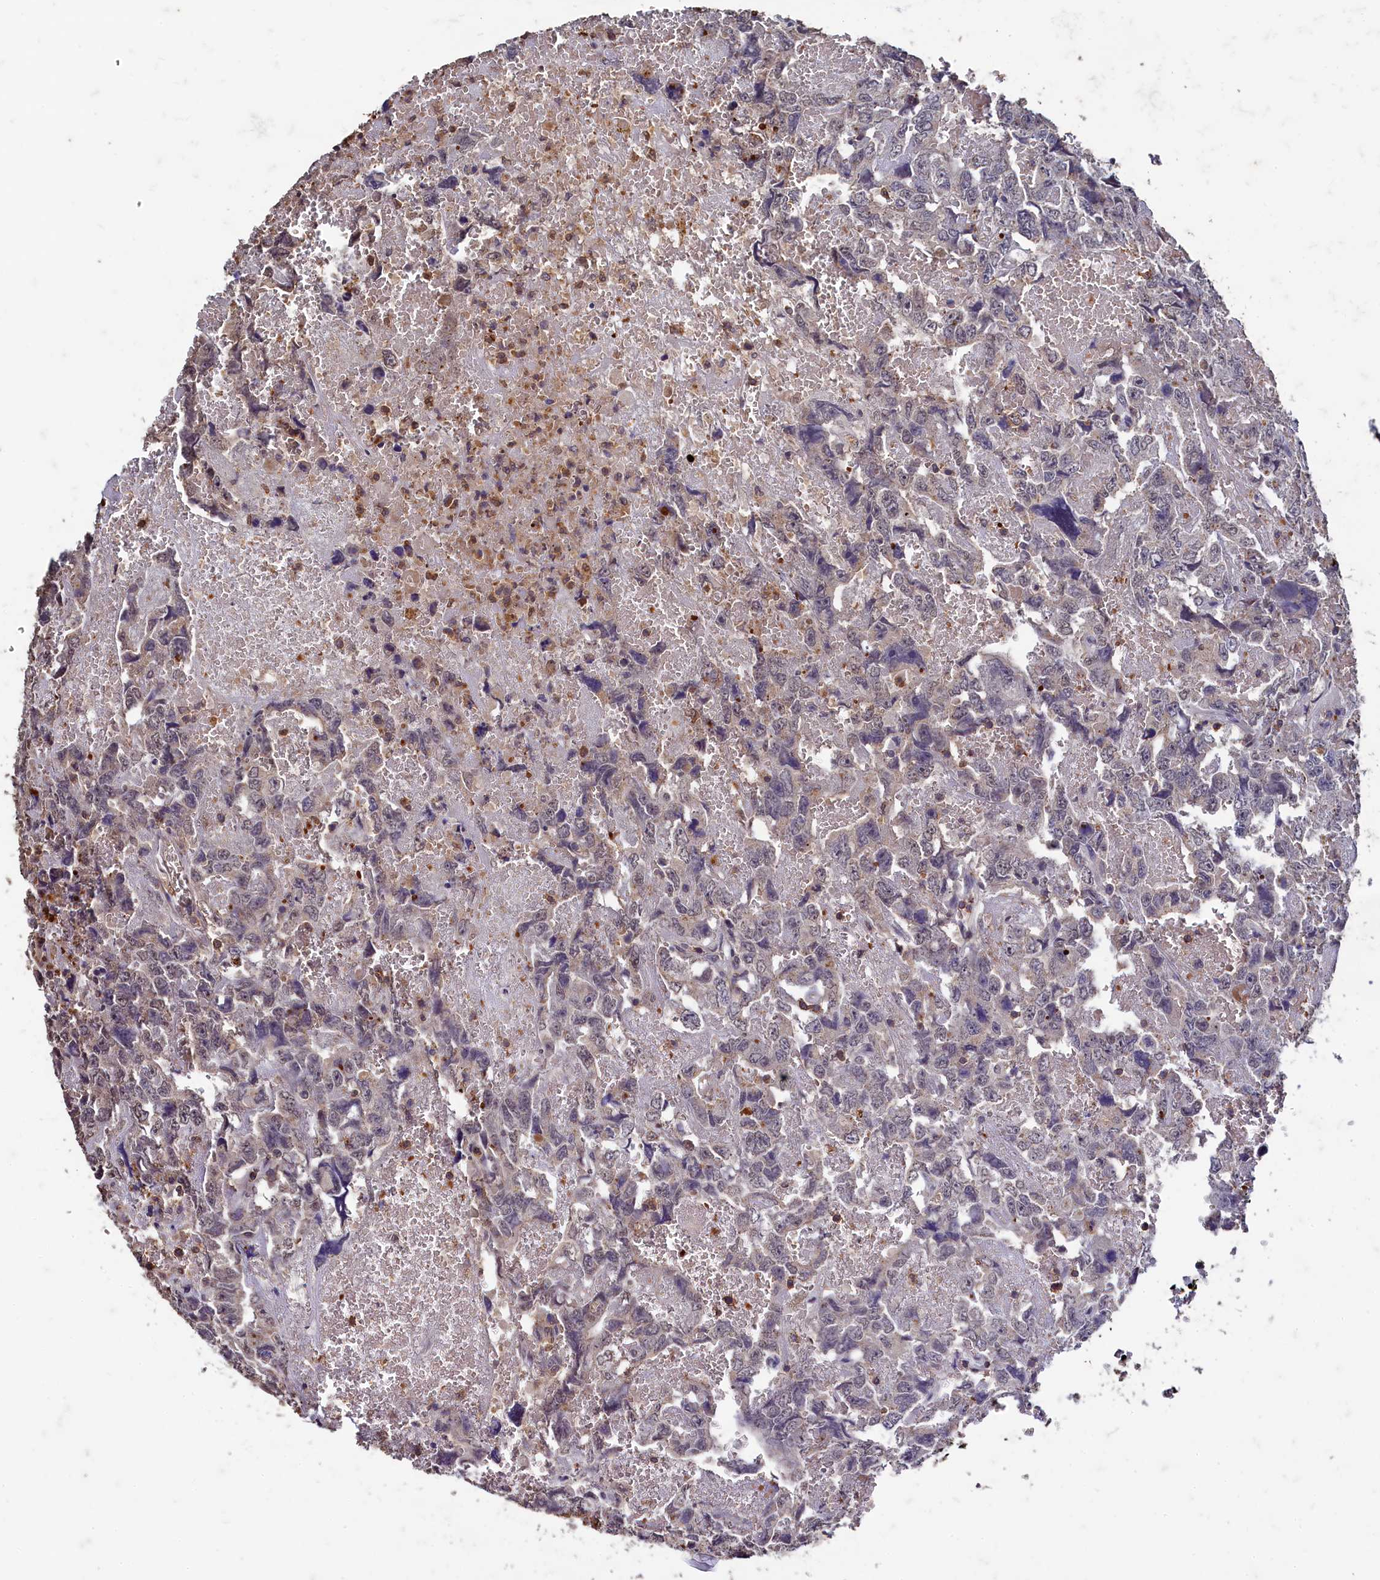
{"staining": {"intensity": "moderate", "quantity": "<25%", "location": "cytoplasmic/membranous"}, "tissue": "testis cancer", "cell_type": "Tumor cells", "image_type": "cancer", "snomed": [{"axis": "morphology", "description": "Carcinoma, Embryonal, NOS"}, {"axis": "topography", "description": "Testis"}], "caption": "Protein staining of embryonal carcinoma (testis) tissue demonstrates moderate cytoplasmic/membranous staining in about <25% of tumor cells. (Brightfield microscopy of DAB IHC at high magnification).", "gene": "CSTPP1", "patient": {"sex": "male", "age": 45}}